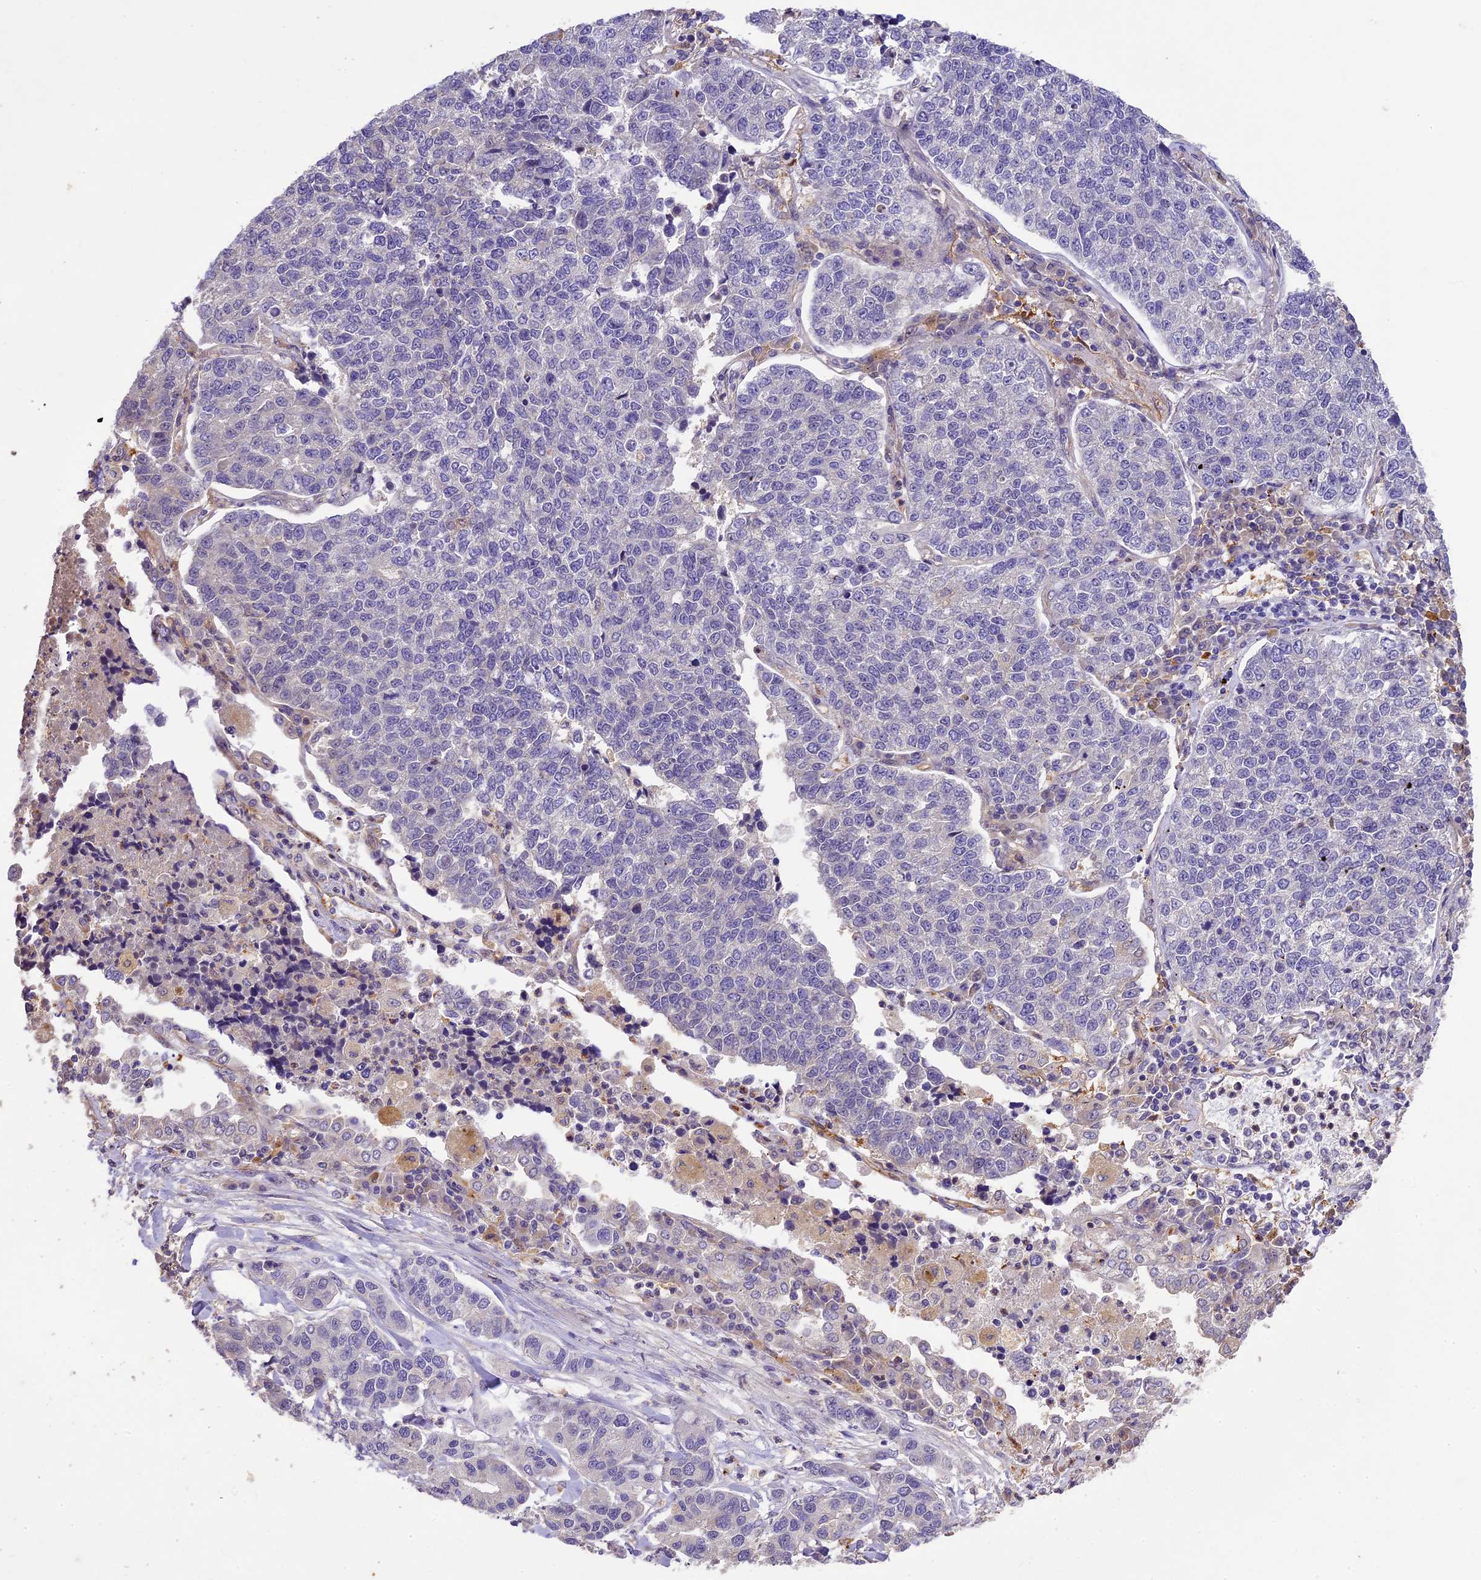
{"staining": {"intensity": "negative", "quantity": "none", "location": "none"}, "tissue": "lung cancer", "cell_type": "Tumor cells", "image_type": "cancer", "snomed": [{"axis": "morphology", "description": "Adenocarcinoma, NOS"}, {"axis": "topography", "description": "Lung"}], "caption": "Immunohistochemistry photomicrograph of neoplastic tissue: human lung cancer stained with DAB exhibits no significant protein expression in tumor cells.", "gene": "NEK8", "patient": {"sex": "male", "age": 49}}